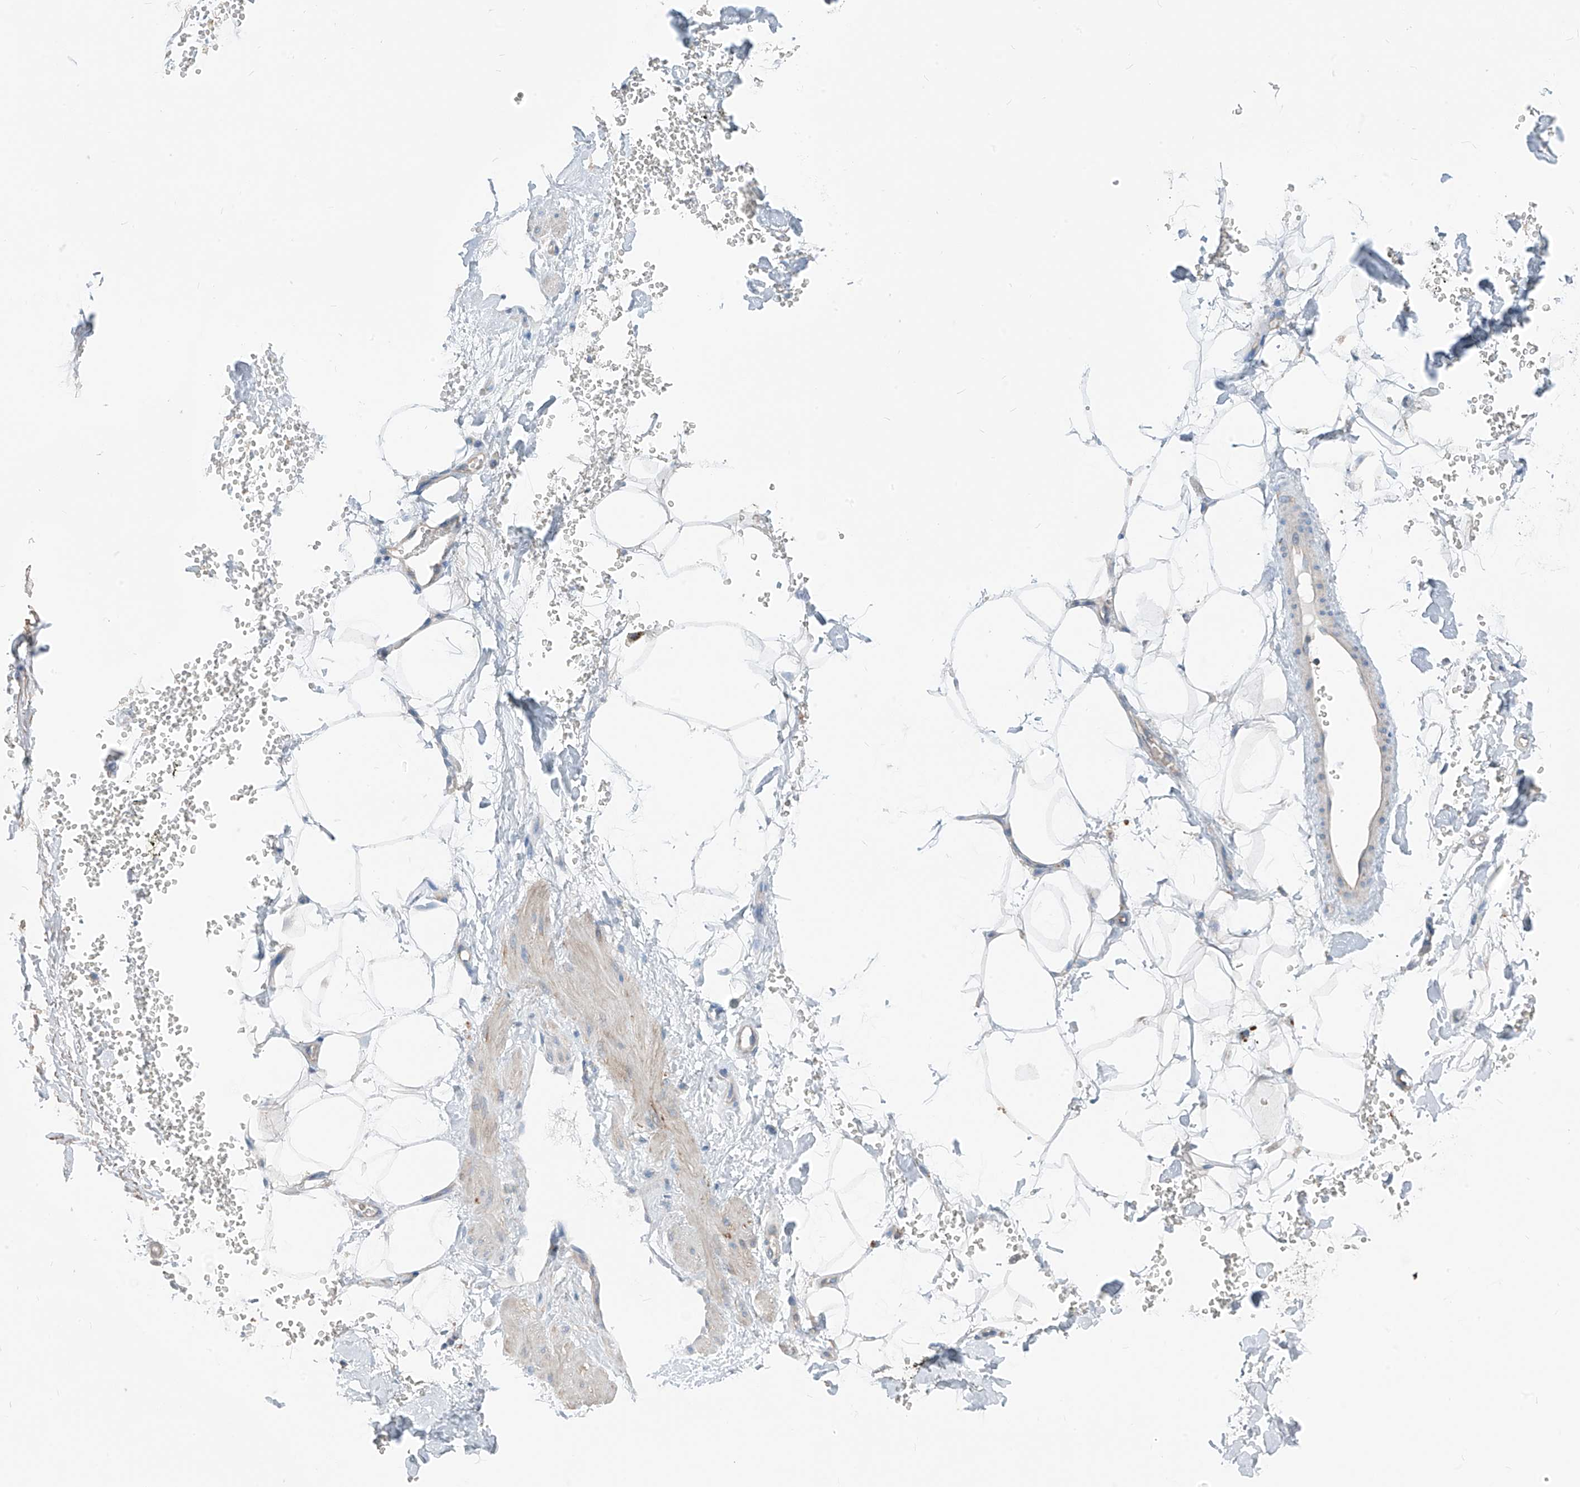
{"staining": {"intensity": "negative", "quantity": "none", "location": "none"}, "tissue": "adipose tissue", "cell_type": "Adipocytes", "image_type": "normal", "snomed": [{"axis": "morphology", "description": "Normal tissue, NOS"}, {"axis": "morphology", "description": "Adenocarcinoma, NOS"}, {"axis": "topography", "description": "Pancreas"}, {"axis": "topography", "description": "Peripheral nerve tissue"}], "caption": "This is an immunohistochemistry (IHC) histopathology image of normal human adipose tissue. There is no expression in adipocytes.", "gene": "SYN3", "patient": {"sex": "male", "age": 59}}